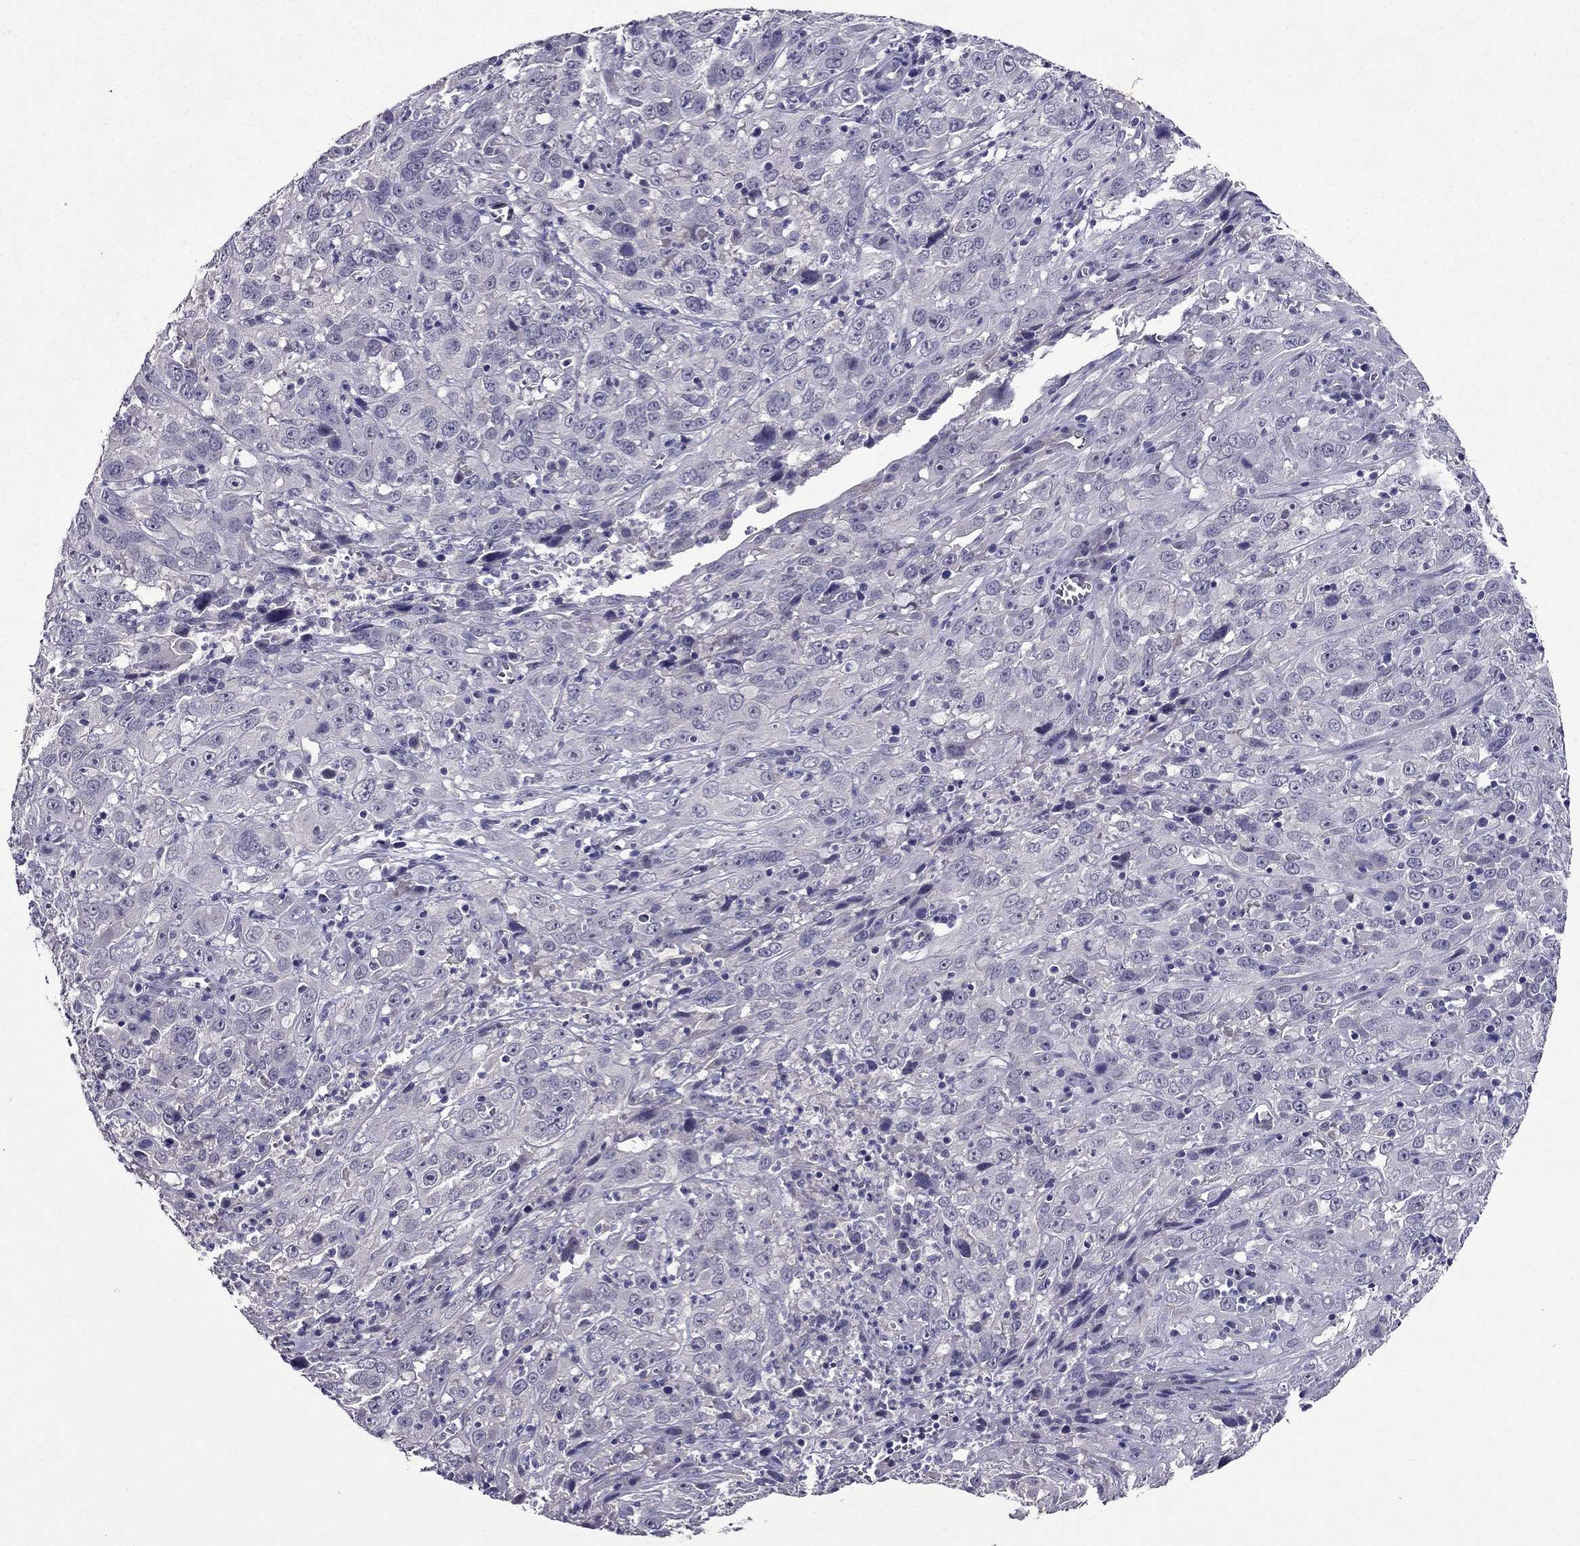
{"staining": {"intensity": "negative", "quantity": "none", "location": "none"}, "tissue": "cervical cancer", "cell_type": "Tumor cells", "image_type": "cancer", "snomed": [{"axis": "morphology", "description": "Squamous cell carcinoma, NOS"}, {"axis": "topography", "description": "Cervix"}], "caption": "Immunohistochemistry (IHC) of cervical squamous cell carcinoma reveals no expression in tumor cells. Brightfield microscopy of immunohistochemistry stained with DAB (brown) and hematoxylin (blue), captured at high magnification.", "gene": "DUSP15", "patient": {"sex": "female", "age": 32}}